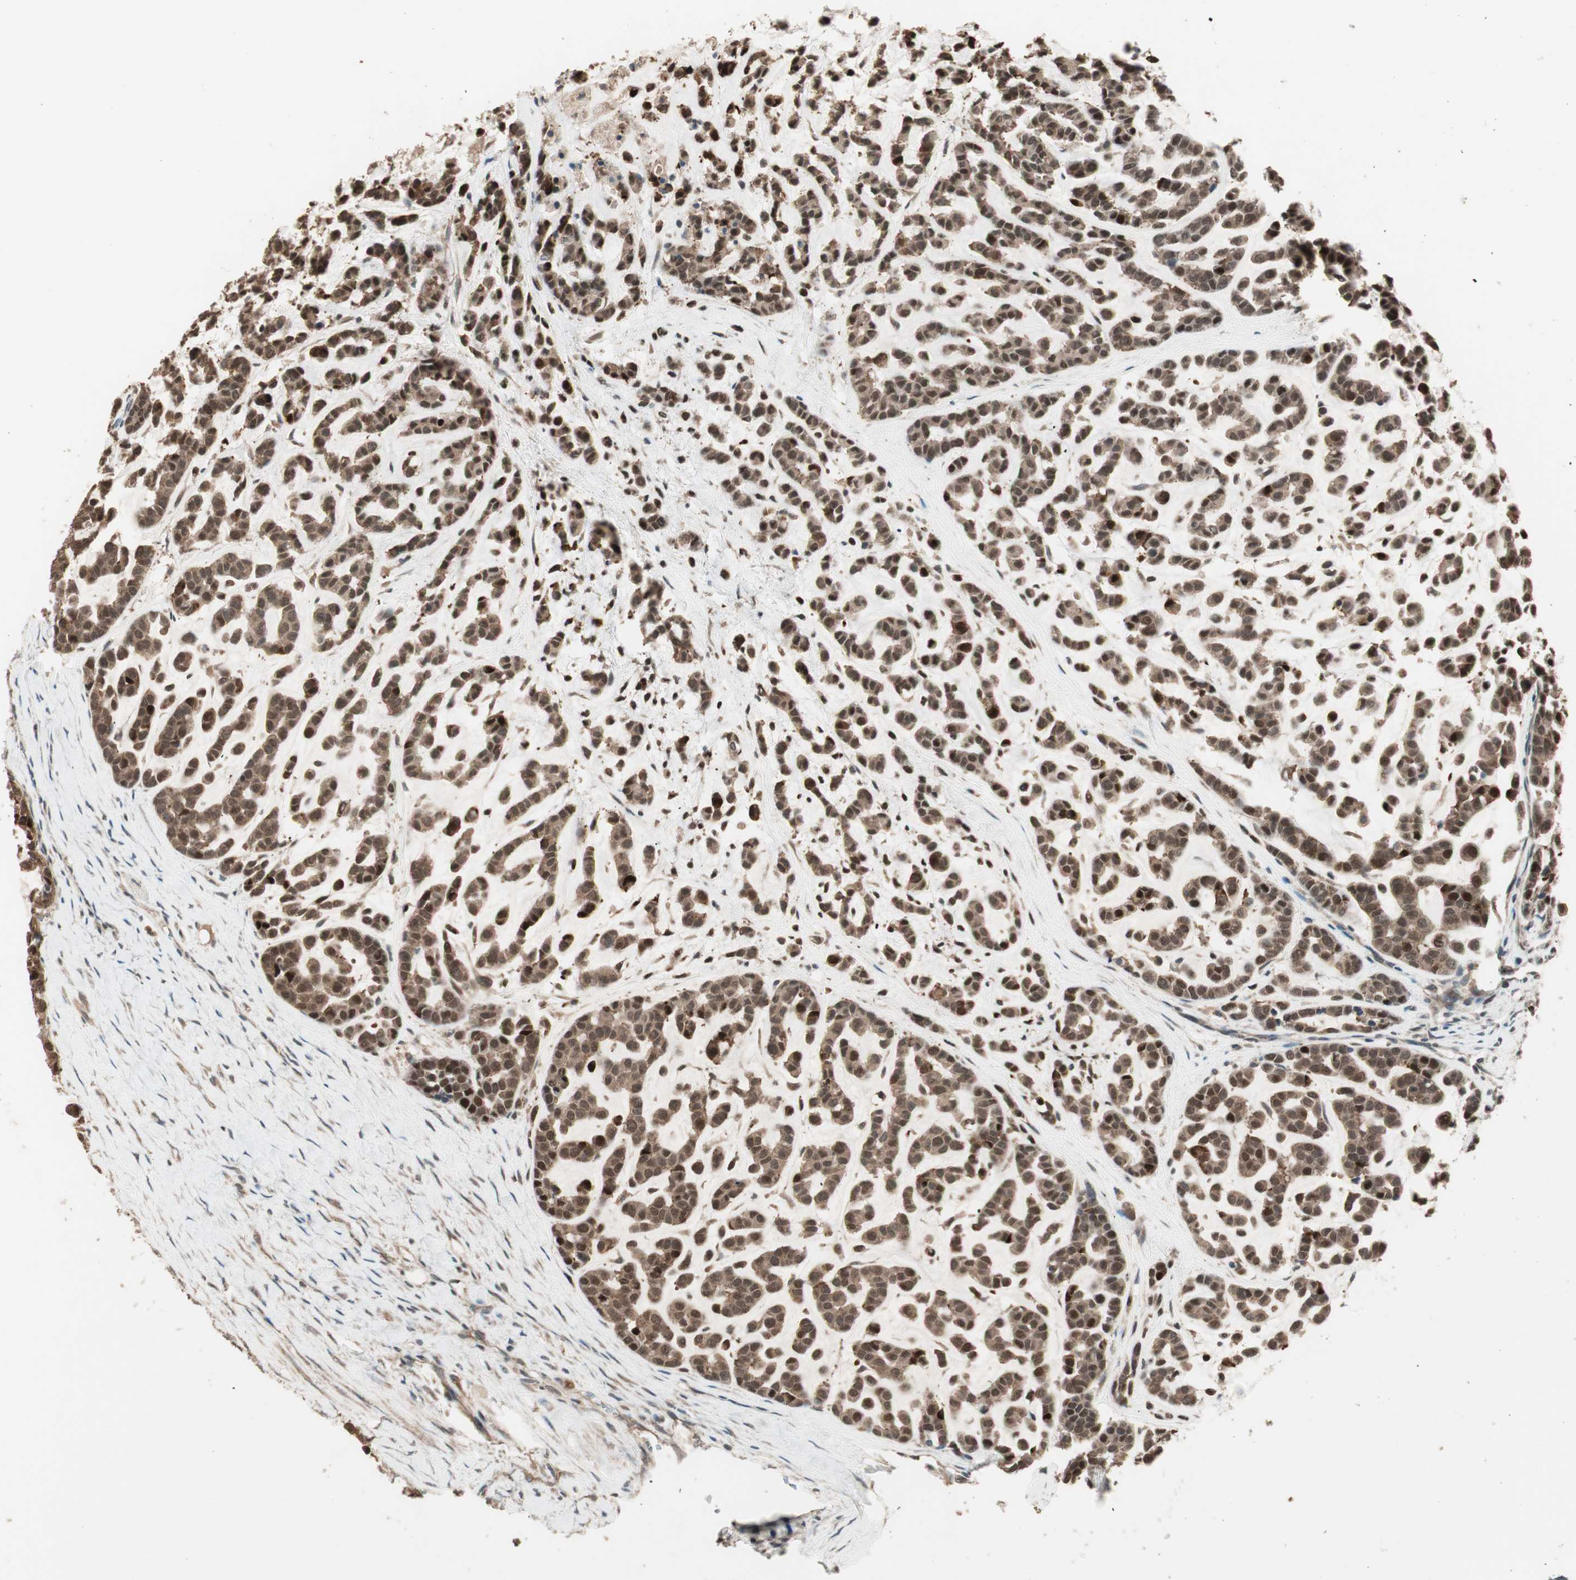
{"staining": {"intensity": "strong", "quantity": ">75%", "location": "cytoplasmic/membranous,nuclear"}, "tissue": "head and neck cancer", "cell_type": "Tumor cells", "image_type": "cancer", "snomed": [{"axis": "morphology", "description": "Adenocarcinoma, NOS"}, {"axis": "morphology", "description": "Adenoma, NOS"}, {"axis": "topography", "description": "Head-Neck"}], "caption": "Strong cytoplasmic/membranous and nuclear positivity is appreciated in about >75% of tumor cells in head and neck cancer (adenocarcinoma).", "gene": "CNOT4", "patient": {"sex": "female", "age": 55}}